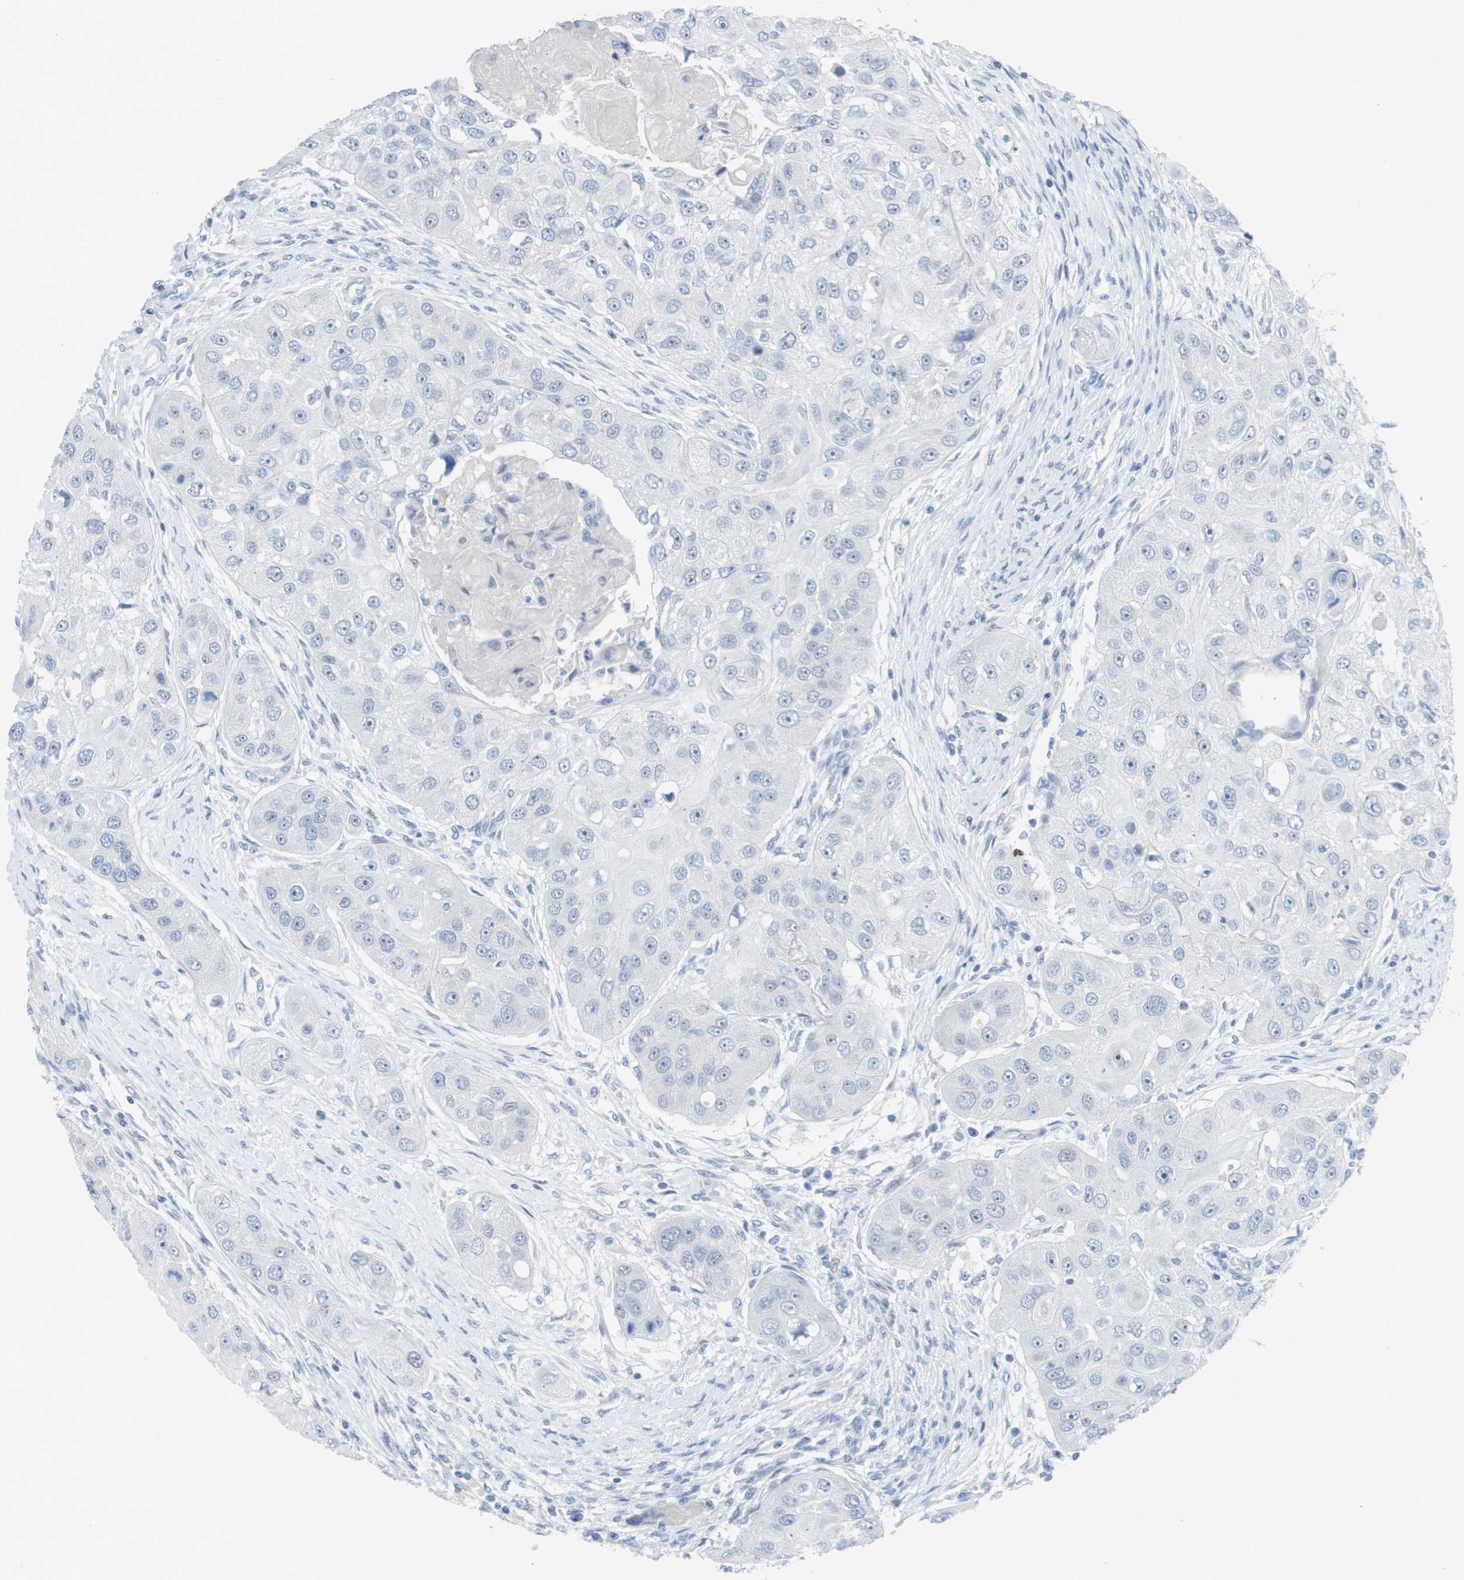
{"staining": {"intensity": "negative", "quantity": "none", "location": "none"}, "tissue": "head and neck cancer", "cell_type": "Tumor cells", "image_type": "cancer", "snomed": [{"axis": "morphology", "description": "Normal tissue, NOS"}, {"axis": "morphology", "description": "Squamous cell carcinoma, NOS"}, {"axis": "topography", "description": "Skeletal muscle"}, {"axis": "topography", "description": "Head-Neck"}], "caption": "IHC of human head and neck squamous cell carcinoma shows no positivity in tumor cells.", "gene": "PDE4A", "patient": {"sex": "male", "age": 51}}